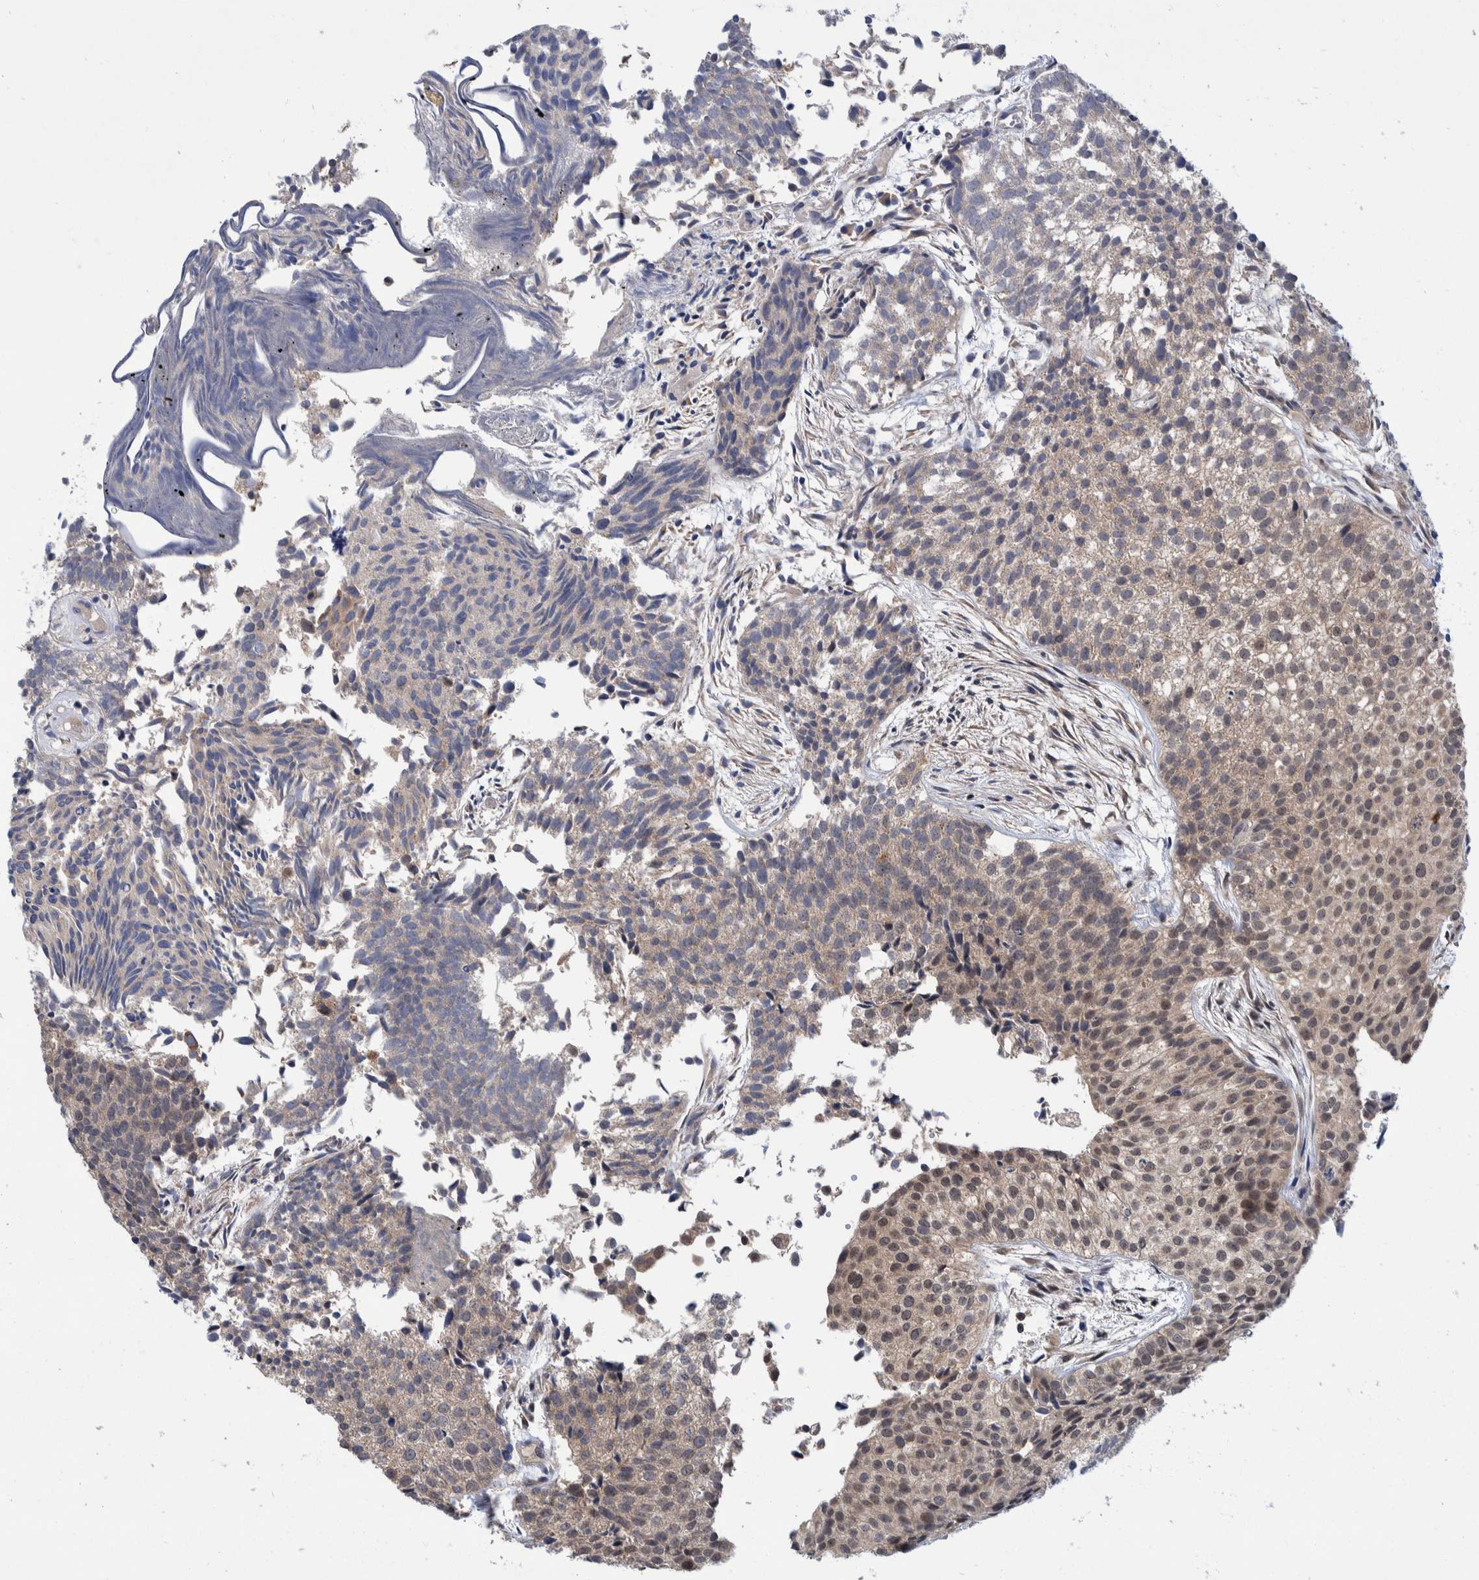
{"staining": {"intensity": "weak", "quantity": "25%-75%", "location": "cytoplasmic/membranous,nuclear"}, "tissue": "urothelial cancer", "cell_type": "Tumor cells", "image_type": "cancer", "snomed": [{"axis": "morphology", "description": "Urothelial carcinoma, Low grade"}, {"axis": "topography", "description": "Urinary bladder"}], "caption": "Protein expression analysis of human low-grade urothelial carcinoma reveals weak cytoplasmic/membranous and nuclear staining in about 25%-75% of tumor cells. The staining was performed using DAB, with brown indicating positive protein expression. Nuclei are stained blue with hematoxylin.", "gene": "PLPBP", "patient": {"sex": "male", "age": 86}}